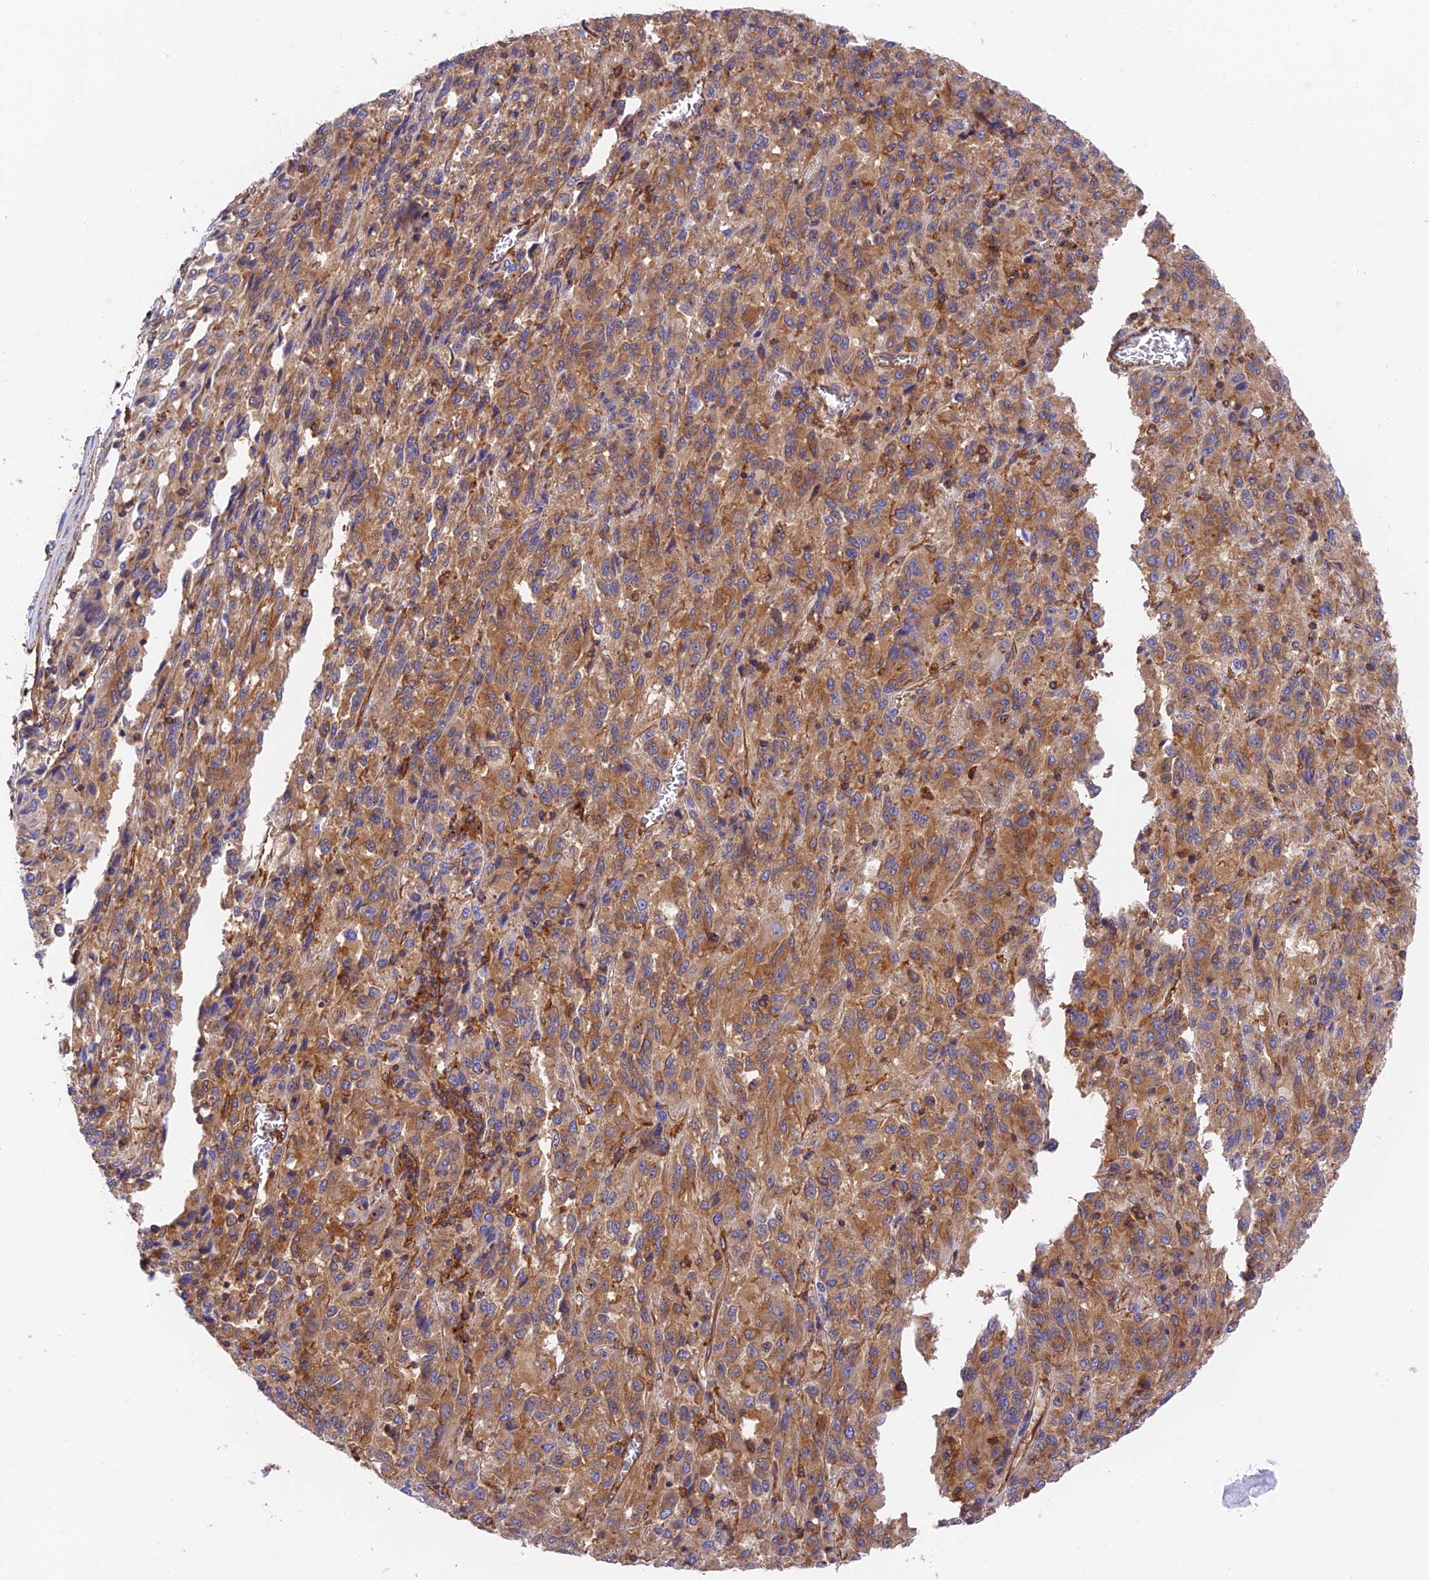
{"staining": {"intensity": "weak", "quantity": ">75%", "location": "cytoplasmic/membranous"}, "tissue": "melanoma", "cell_type": "Tumor cells", "image_type": "cancer", "snomed": [{"axis": "morphology", "description": "Malignant melanoma, Metastatic site"}, {"axis": "topography", "description": "Lung"}], "caption": "Malignant melanoma (metastatic site) was stained to show a protein in brown. There is low levels of weak cytoplasmic/membranous expression in about >75% of tumor cells. (Stains: DAB (3,3'-diaminobenzidine) in brown, nuclei in blue, Microscopy: brightfield microscopy at high magnification).", "gene": "DCTN2", "patient": {"sex": "male", "age": 64}}